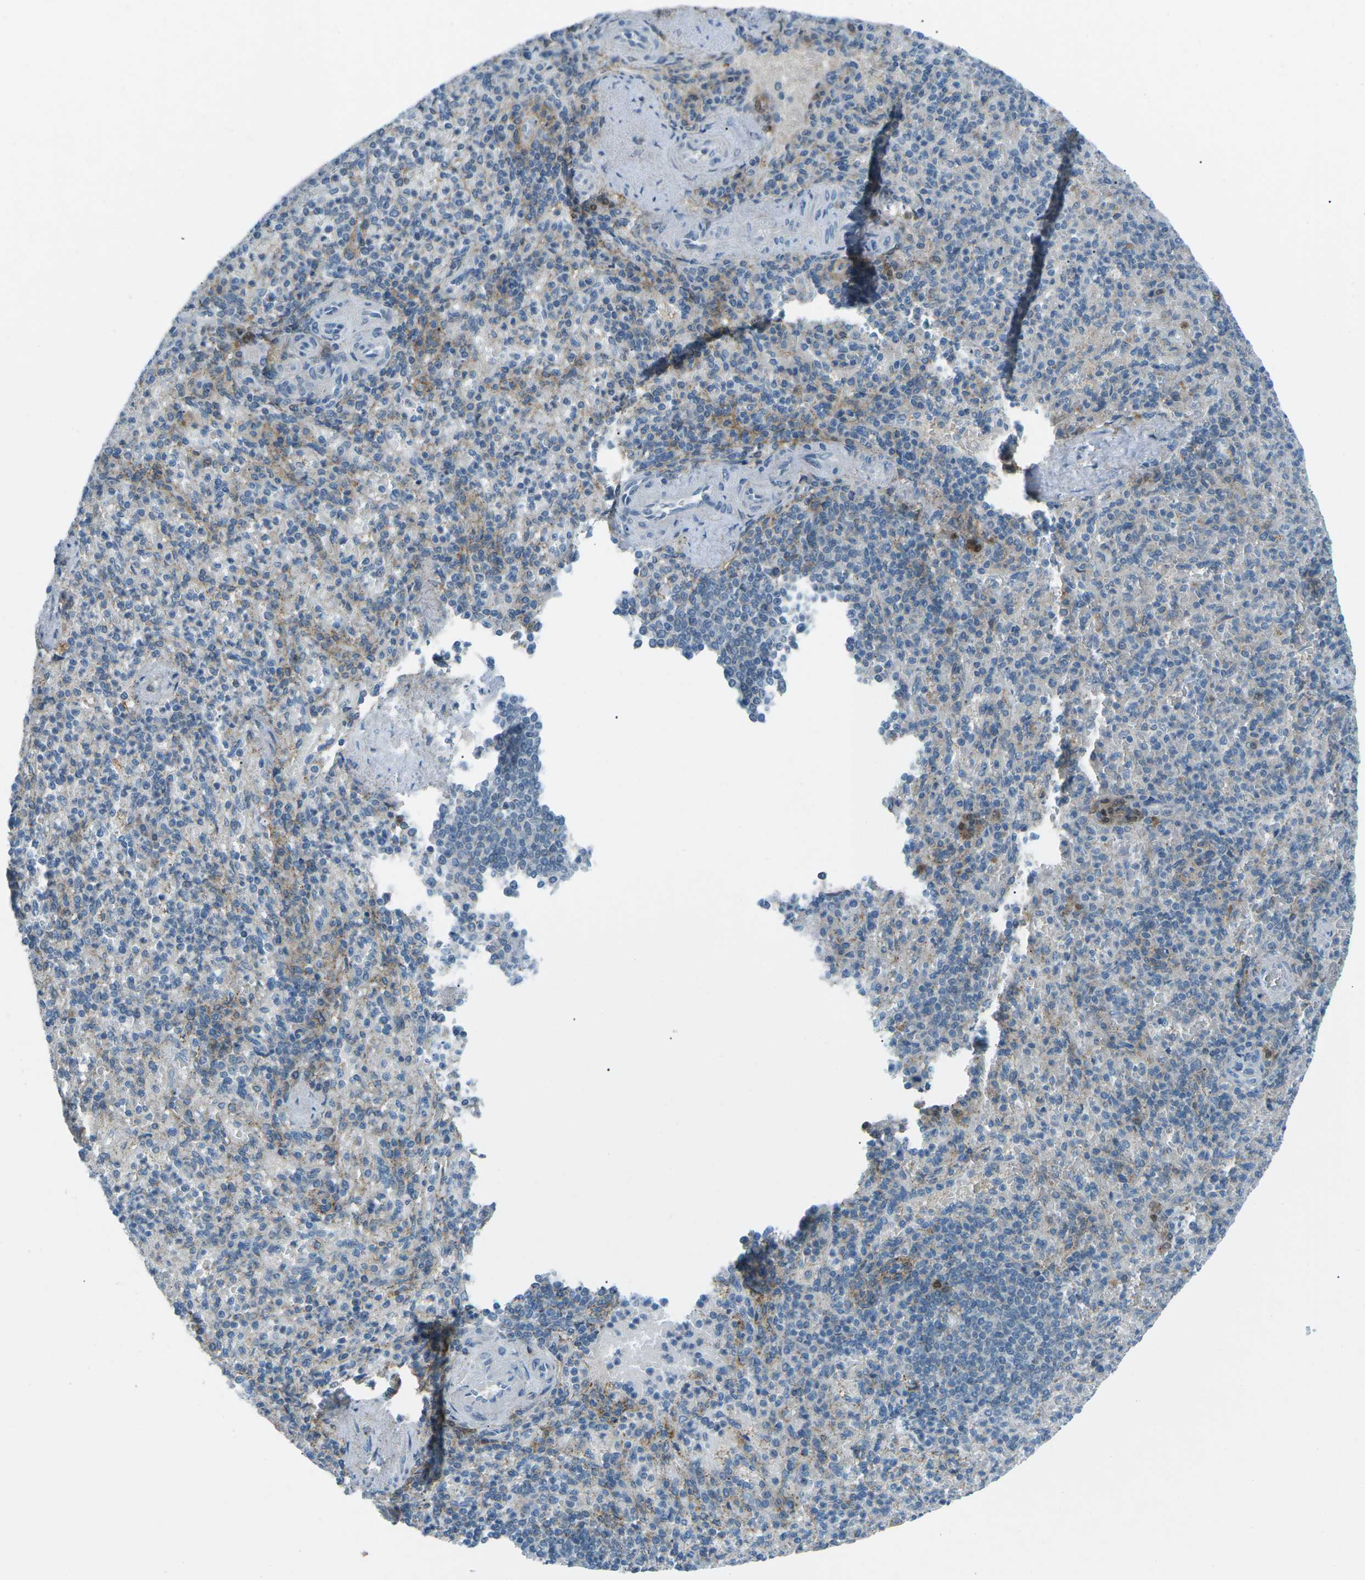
{"staining": {"intensity": "weak", "quantity": "25%-75%", "location": "cytoplasmic/membranous"}, "tissue": "spleen", "cell_type": "Cells in red pulp", "image_type": "normal", "snomed": [{"axis": "morphology", "description": "Normal tissue, NOS"}, {"axis": "topography", "description": "Spleen"}], "caption": "Weak cytoplasmic/membranous staining is appreciated in about 25%-75% of cells in red pulp in normal spleen.", "gene": "PRKCA", "patient": {"sex": "female", "age": 74}}